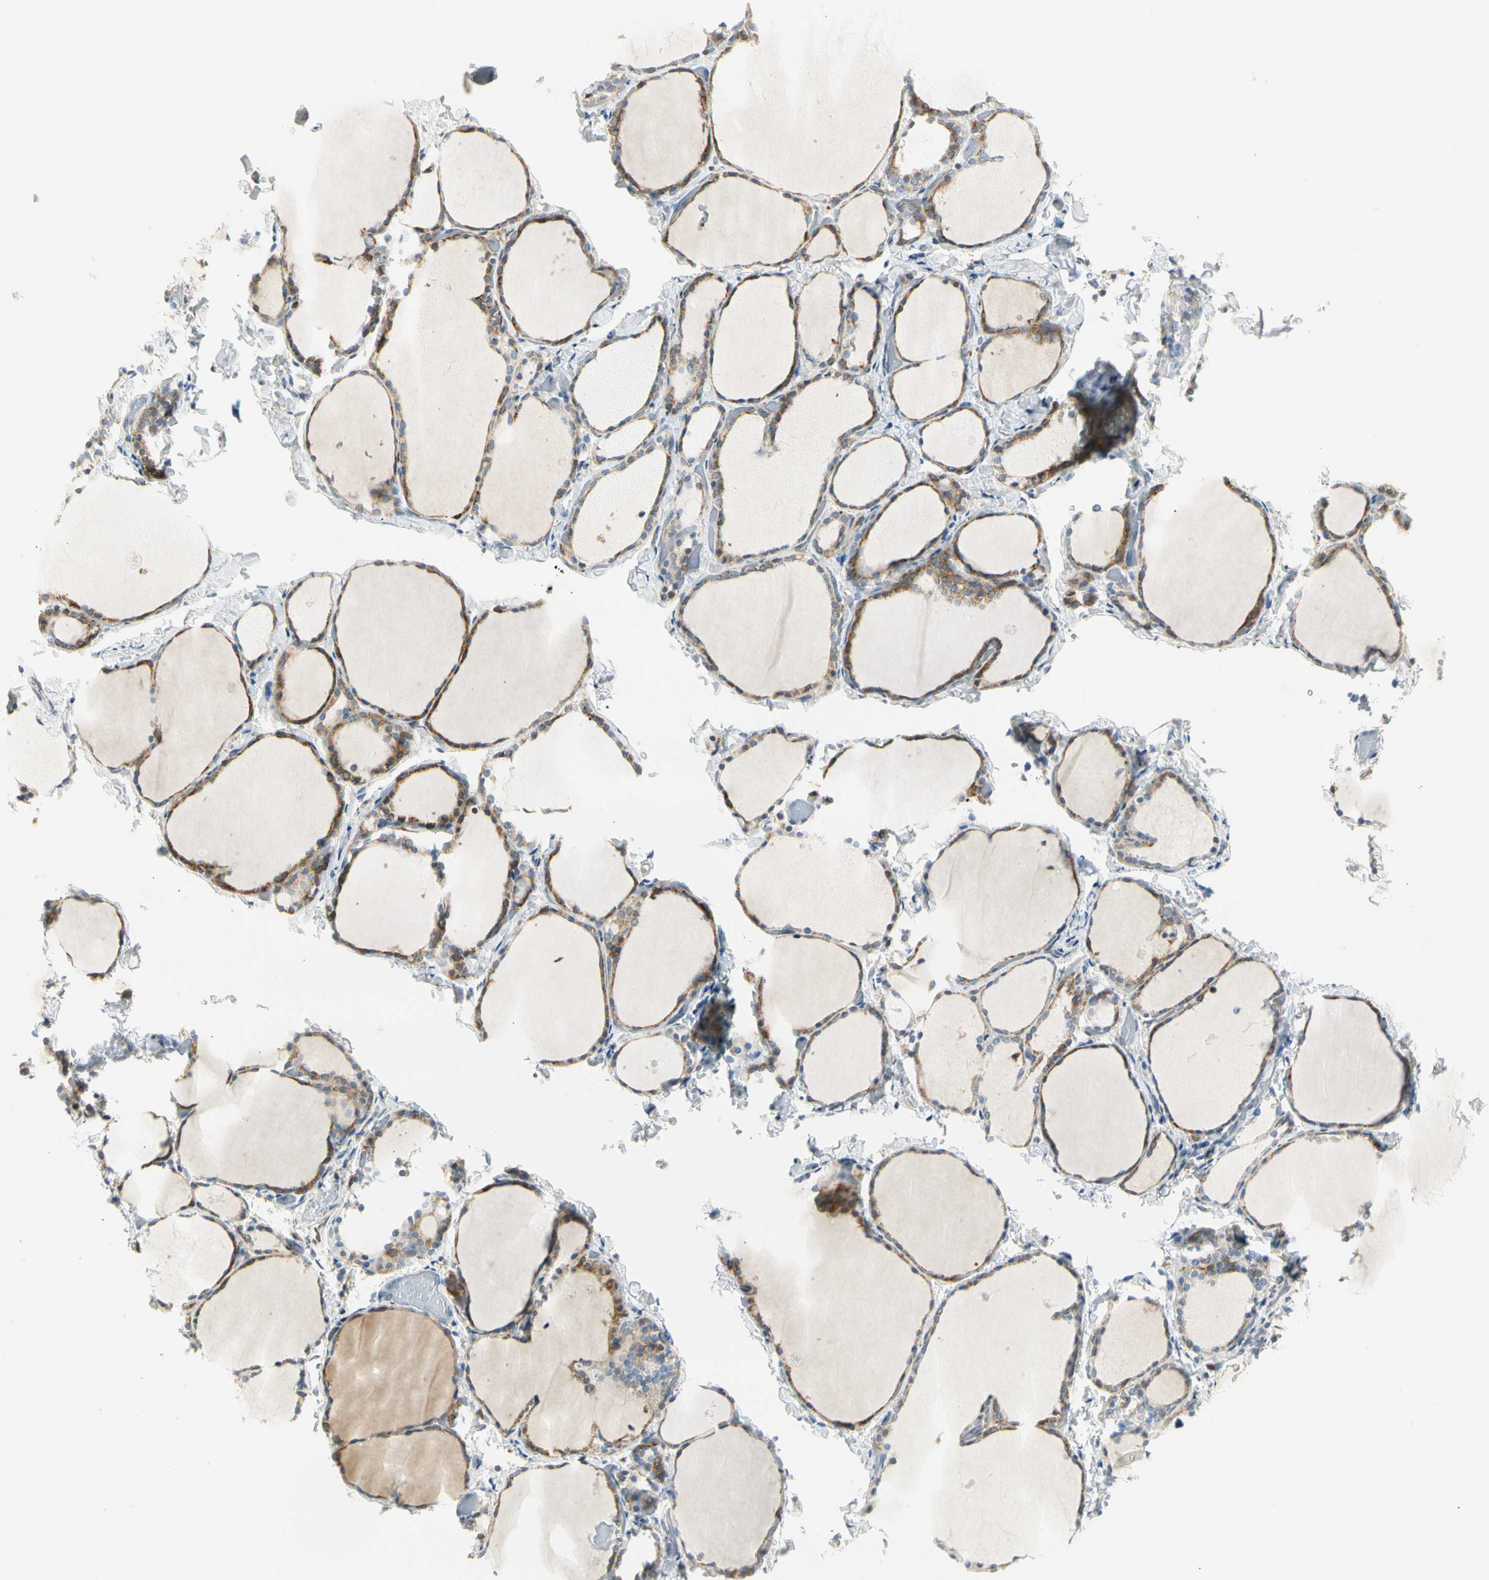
{"staining": {"intensity": "moderate", "quantity": ">75%", "location": "cytoplasmic/membranous"}, "tissue": "thyroid gland", "cell_type": "Glandular cells", "image_type": "normal", "snomed": [{"axis": "morphology", "description": "Normal tissue, NOS"}, {"axis": "morphology", "description": "Papillary adenocarcinoma, NOS"}, {"axis": "topography", "description": "Thyroid gland"}], "caption": "The photomicrograph displays staining of benign thyroid gland, revealing moderate cytoplasmic/membranous protein staining (brown color) within glandular cells. The protein of interest is stained brown, and the nuclei are stained in blue (DAB IHC with brightfield microscopy, high magnification).", "gene": "TNFSF11", "patient": {"sex": "female", "age": 30}}